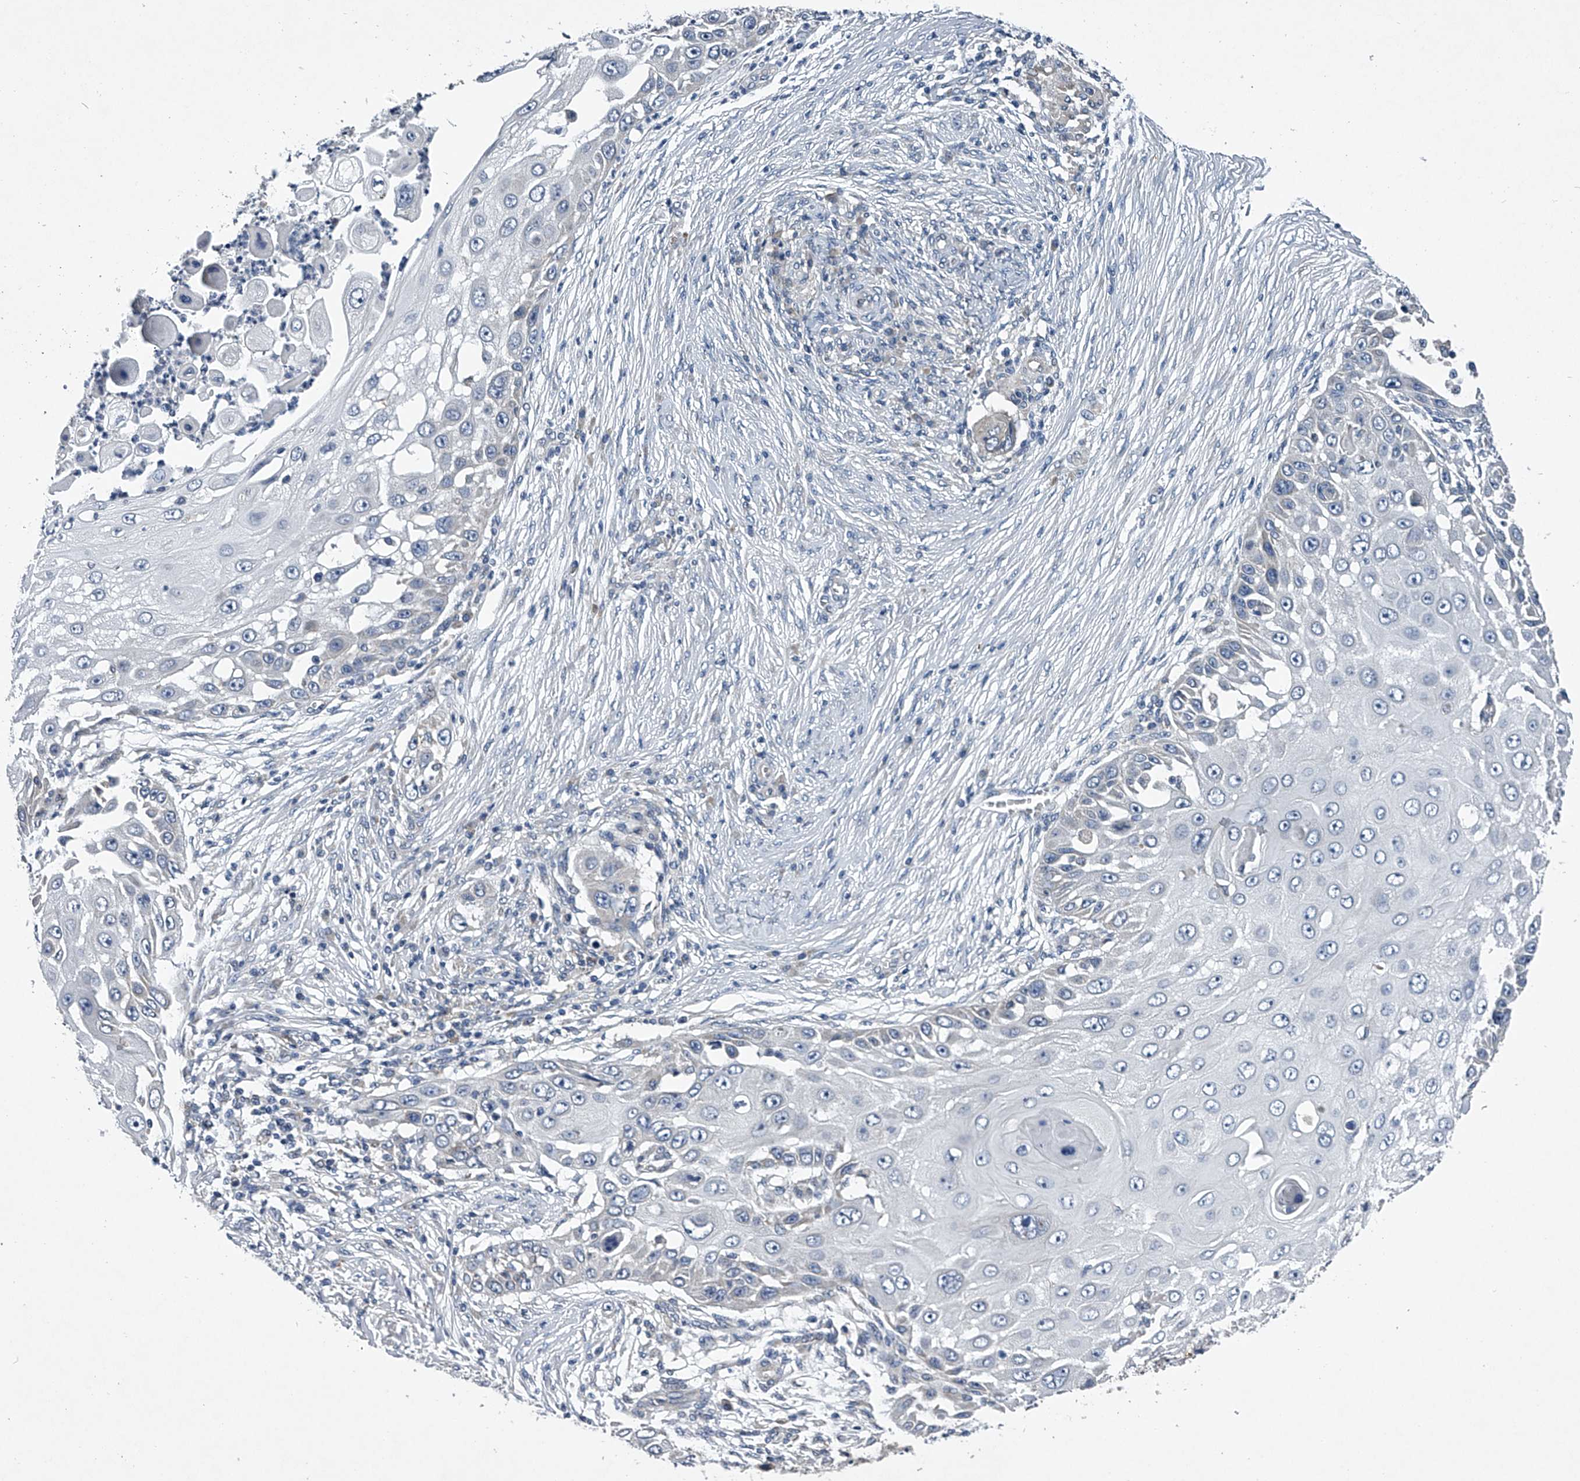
{"staining": {"intensity": "negative", "quantity": "none", "location": "none"}, "tissue": "skin cancer", "cell_type": "Tumor cells", "image_type": "cancer", "snomed": [{"axis": "morphology", "description": "Squamous cell carcinoma, NOS"}, {"axis": "topography", "description": "Skin"}], "caption": "The immunohistochemistry micrograph has no significant staining in tumor cells of squamous cell carcinoma (skin) tissue. Nuclei are stained in blue.", "gene": "RNF5", "patient": {"sex": "female", "age": 44}}